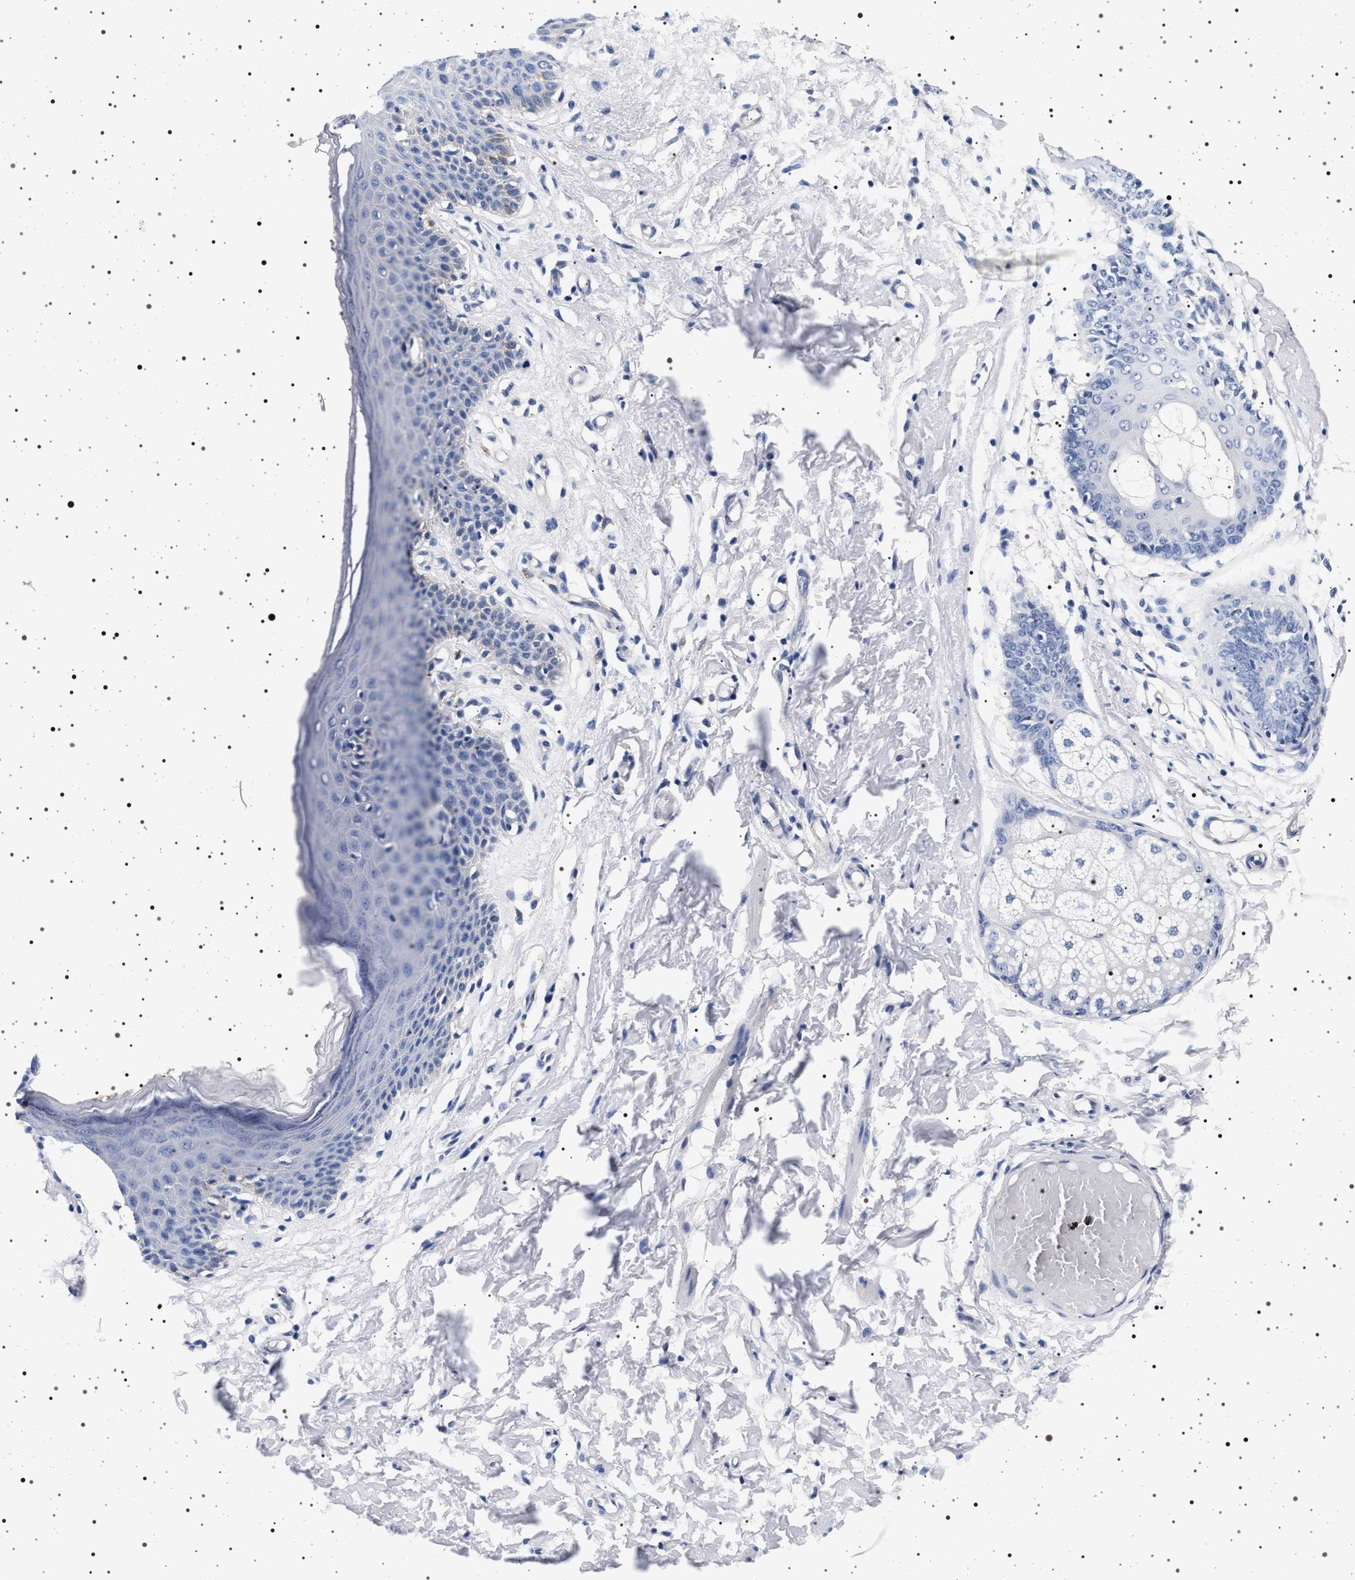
{"staining": {"intensity": "negative", "quantity": "none", "location": "none"}, "tissue": "skin", "cell_type": "Epidermal cells", "image_type": "normal", "snomed": [{"axis": "morphology", "description": "Normal tissue, NOS"}, {"axis": "topography", "description": "Vulva"}], "caption": "A photomicrograph of skin stained for a protein shows no brown staining in epidermal cells. (DAB immunohistochemistry, high magnification).", "gene": "HSD17B1", "patient": {"sex": "female", "age": 66}}